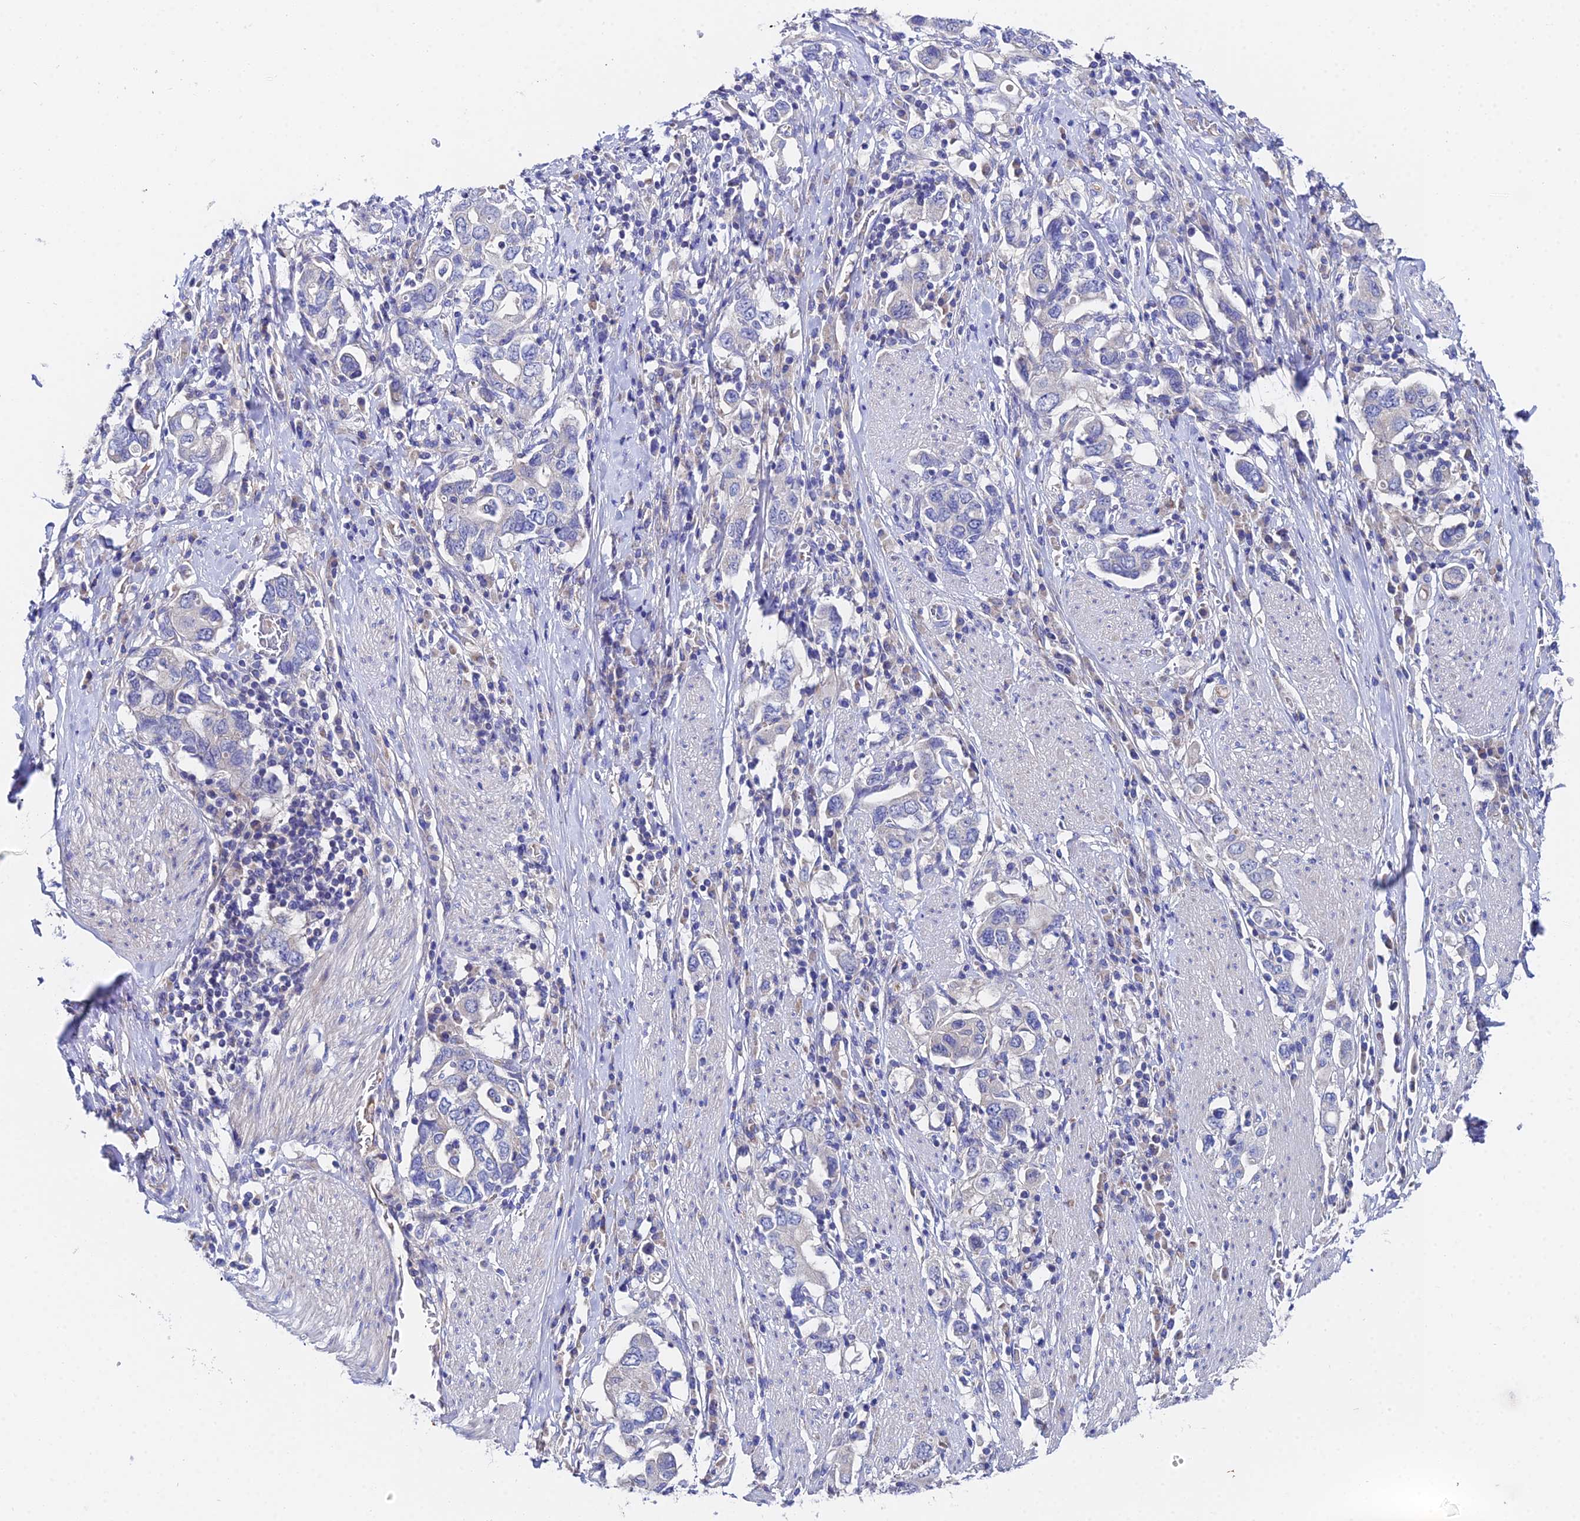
{"staining": {"intensity": "negative", "quantity": "none", "location": "none"}, "tissue": "stomach cancer", "cell_type": "Tumor cells", "image_type": "cancer", "snomed": [{"axis": "morphology", "description": "Adenocarcinoma, NOS"}, {"axis": "topography", "description": "Stomach, upper"}, {"axis": "topography", "description": "Stomach"}], "caption": "The image reveals no significant staining in tumor cells of adenocarcinoma (stomach).", "gene": "UBE2L3", "patient": {"sex": "male", "age": 62}}